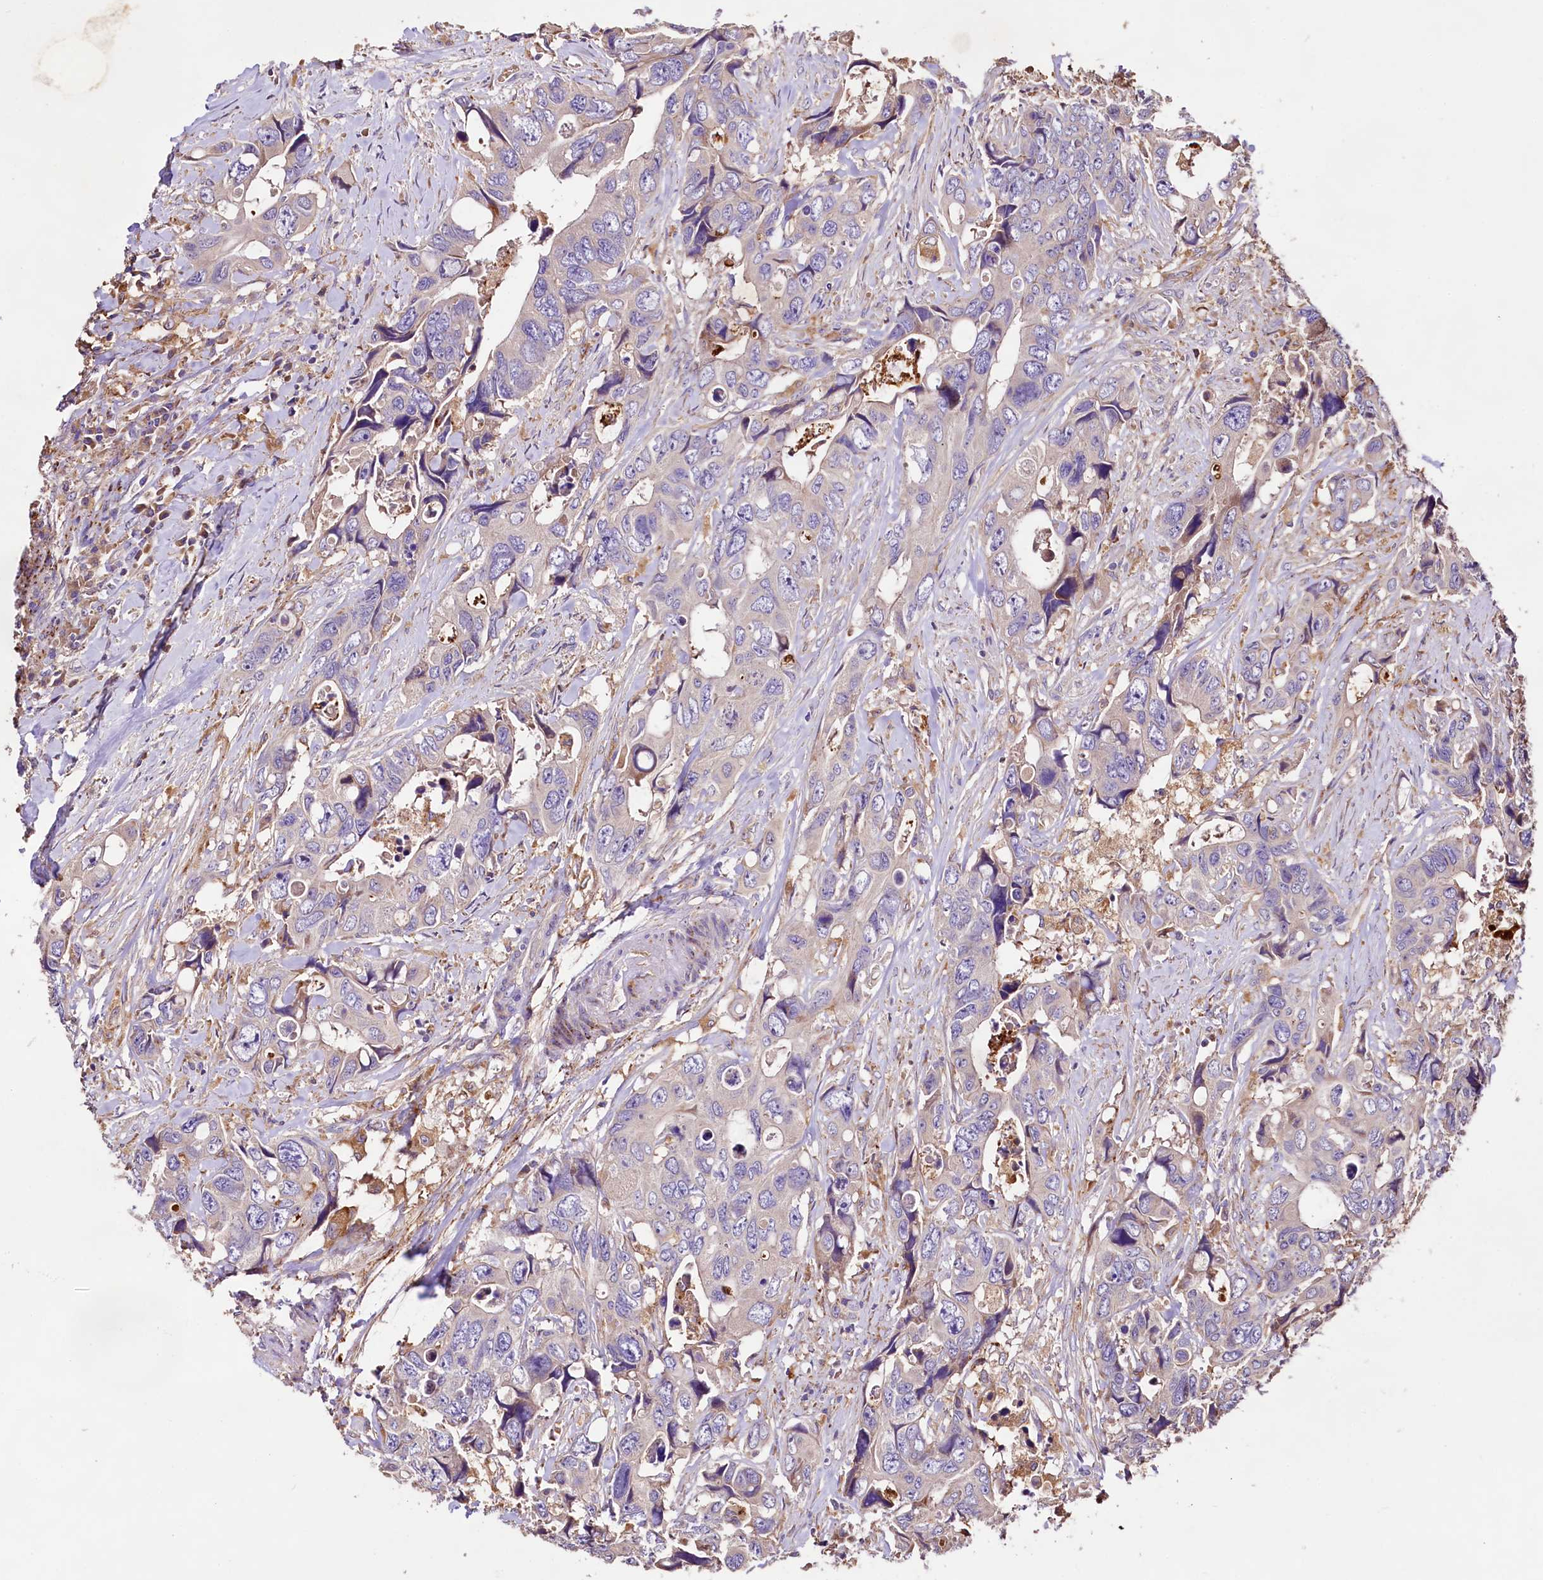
{"staining": {"intensity": "negative", "quantity": "none", "location": "none"}, "tissue": "colorectal cancer", "cell_type": "Tumor cells", "image_type": "cancer", "snomed": [{"axis": "morphology", "description": "Adenocarcinoma, NOS"}, {"axis": "topography", "description": "Rectum"}], "caption": "The immunohistochemistry (IHC) photomicrograph has no significant expression in tumor cells of colorectal adenocarcinoma tissue.", "gene": "DMXL2", "patient": {"sex": "male", "age": 57}}